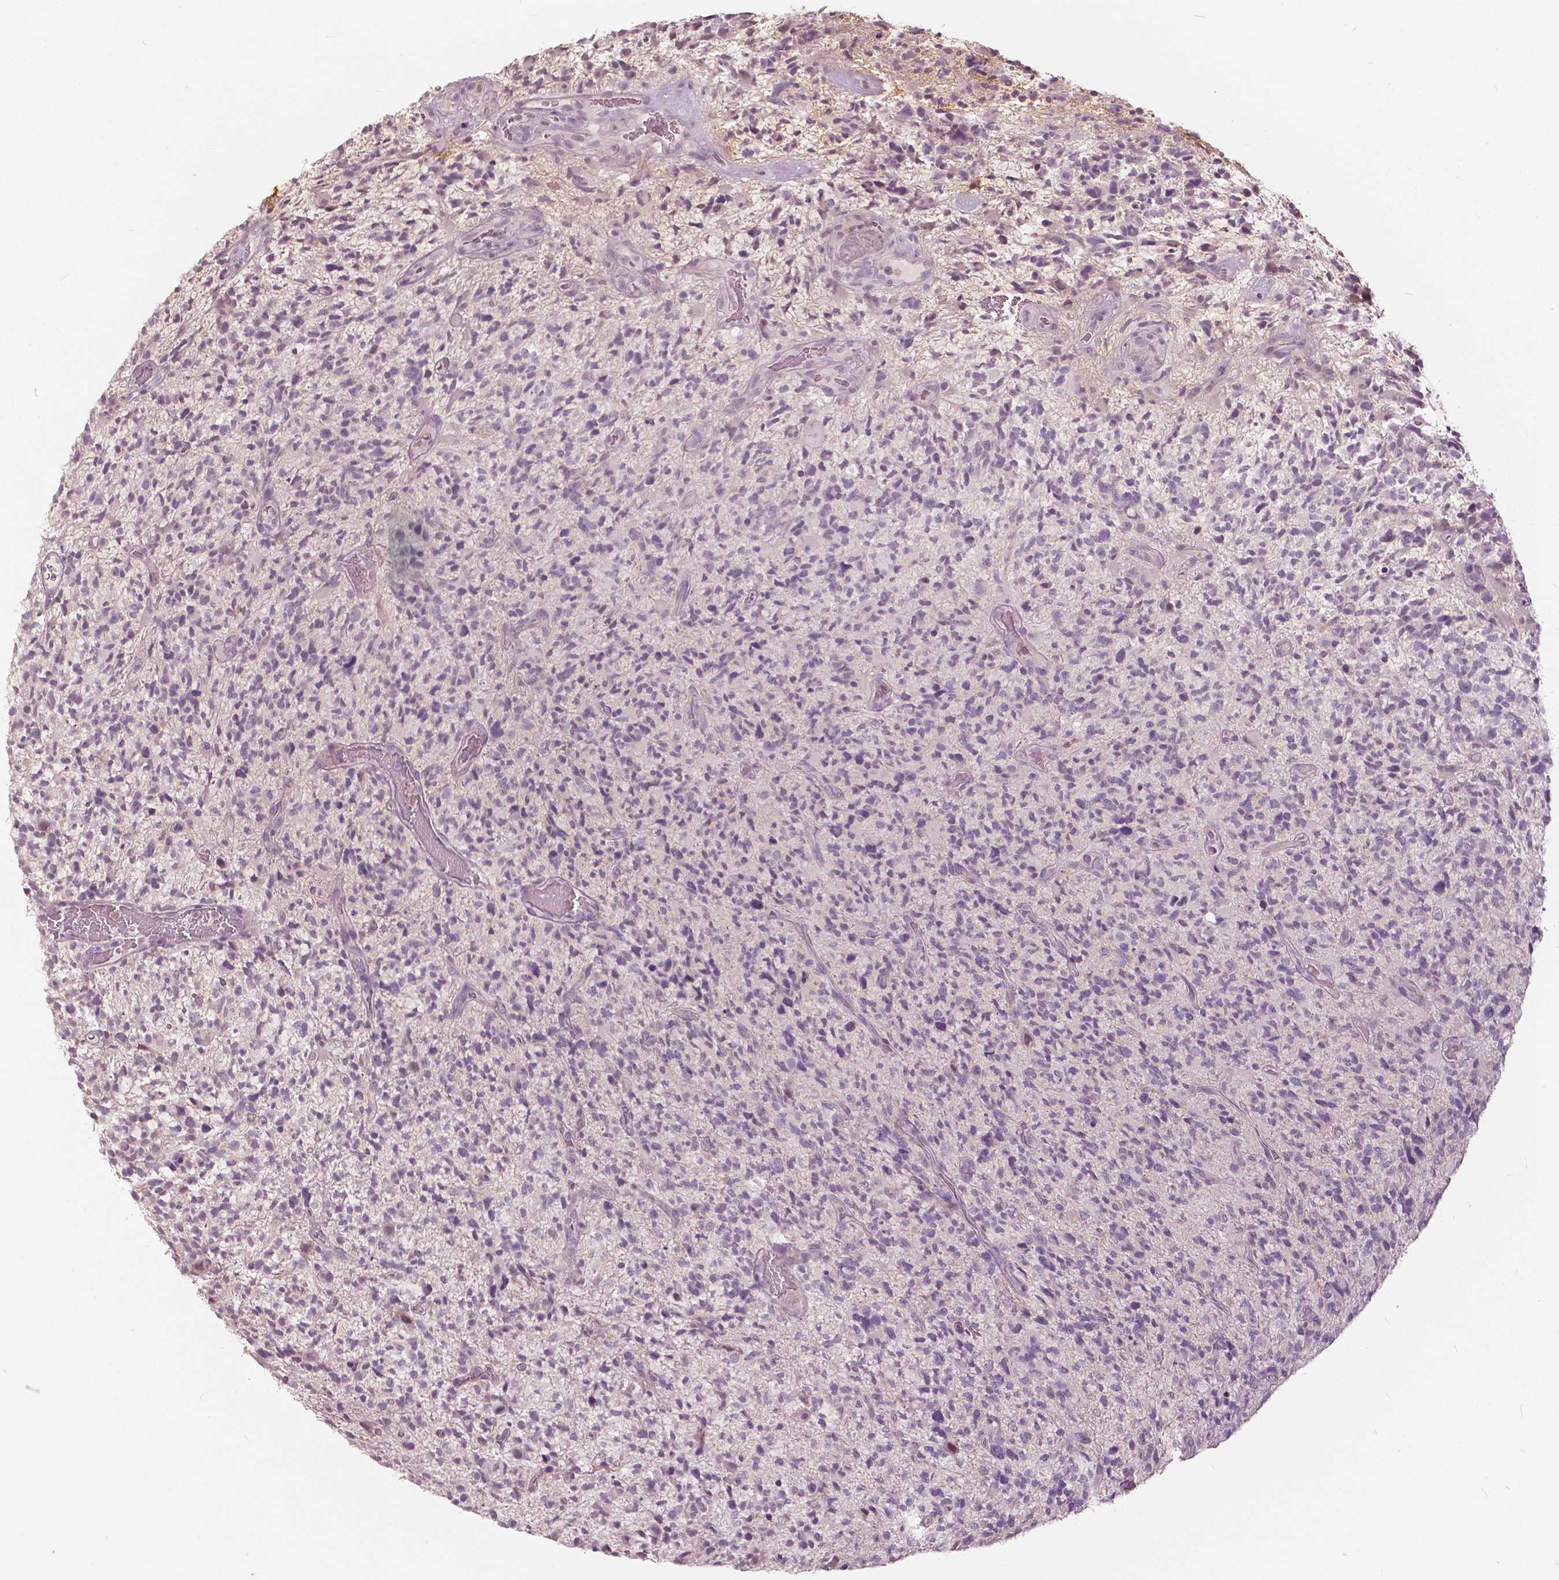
{"staining": {"intensity": "negative", "quantity": "none", "location": "none"}, "tissue": "glioma", "cell_type": "Tumor cells", "image_type": "cancer", "snomed": [{"axis": "morphology", "description": "Glioma, malignant, High grade"}, {"axis": "topography", "description": "Brain"}], "caption": "Immunohistochemical staining of human malignant high-grade glioma displays no significant expression in tumor cells.", "gene": "NANOG", "patient": {"sex": "female", "age": 71}}